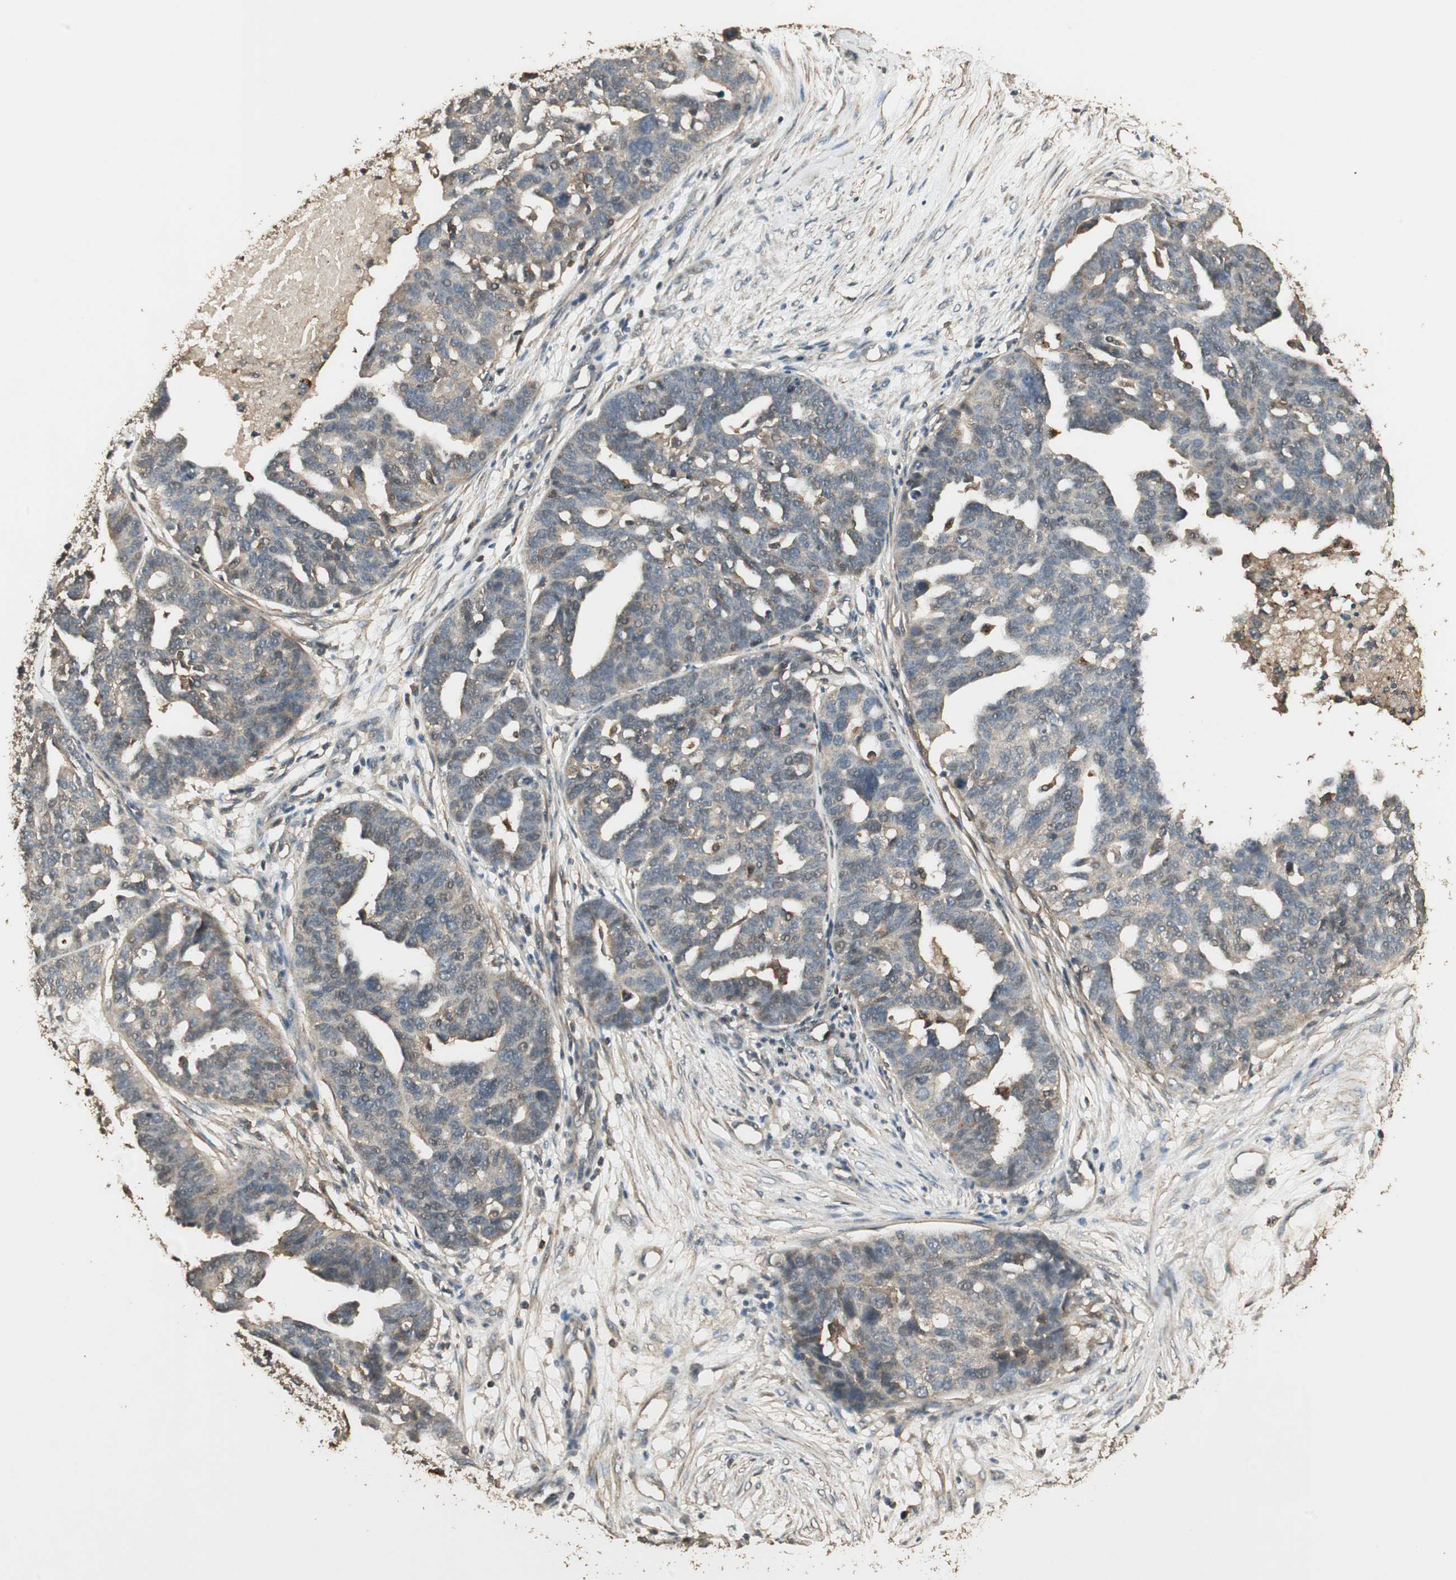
{"staining": {"intensity": "weak", "quantity": "<25%", "location": "cytoplasmic/membranous"}, "tissue": "ovarian cancer", "cell_type": "Tumor cells", "image_type": "cancer", "snomed": [{"axis": "morphology", "description": "Cystadenocarcinoma, serous, NOS"}, {"axis": "topography", "description": "Ovary"}], "caption": "This image is of ovarian cancer stained with immunohistochemistry (IHC) to label a protein in brown with the nuclei are counter-stained blue. There is no positivity in tumor cells. The staining was performed using DAB (3,3'-diaminobenzidine) to visualize the protein expression in brown, while the nuclei were stained in blue with hematoxylin (Magnification: 20x).", "gene": "USP2", "patient": {"sex": "female", "age": 59}}